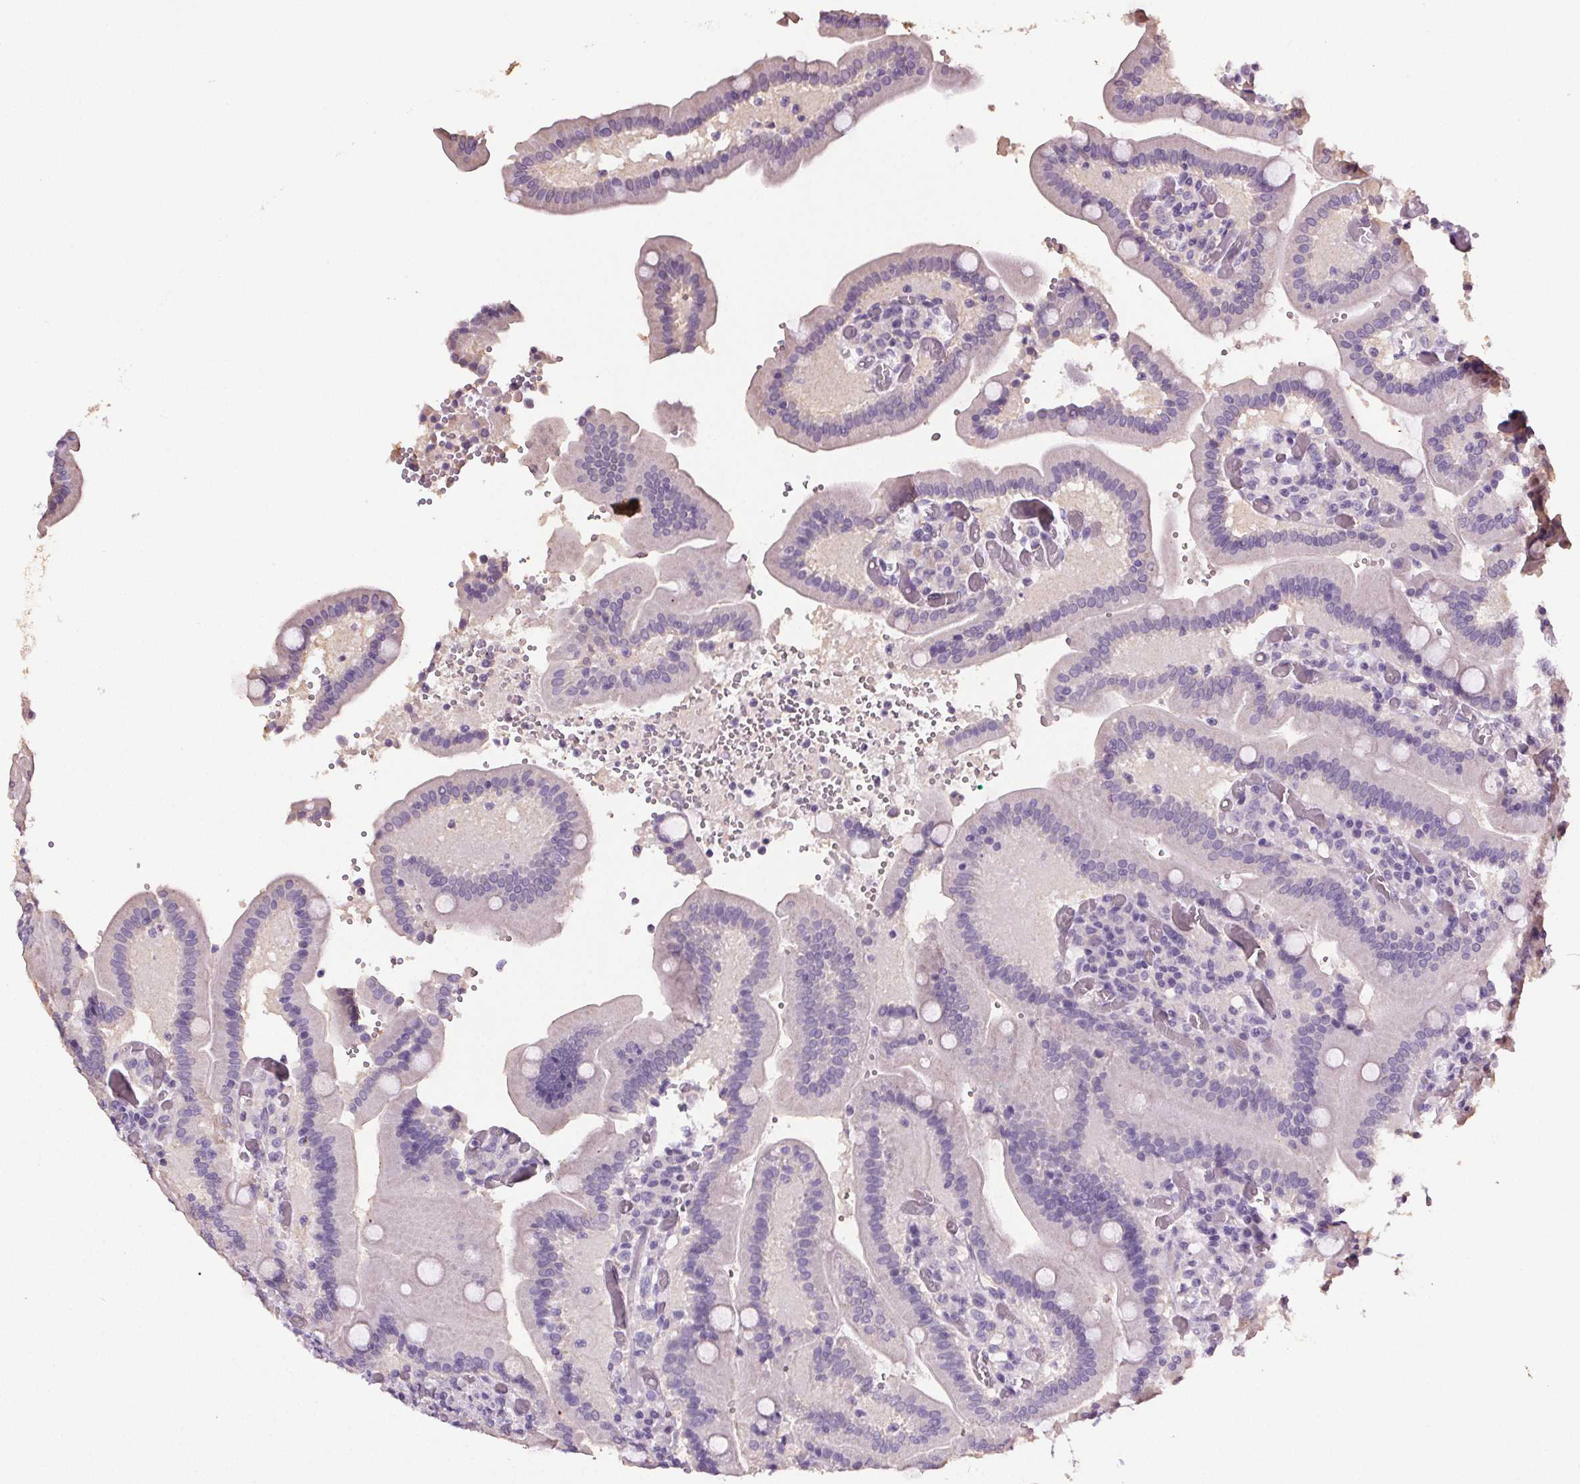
{"staining": {"intensity": "negative", "quantity": "none", "location": "none"}, "tissue": "duodenum", "cell_type": "Glandular cells", "image_type": "normal", "snomed": [{"axis": "morphology", "description": "Normal tissue, NOS"}, {"axis": "topography", "description": "Duodenum"}], "caption": "DAB immunohistochemical staining of normal human duodenum demonstrates no significant expression in glandular cells. Brightfield microscopy of immunohistochemistry (IHC) stained with DAB (brown) and hematoxylin (blue), captured at high magnification.", "gene": "GPIHBP1", "patient": {"sex": "female", "age": 62}}